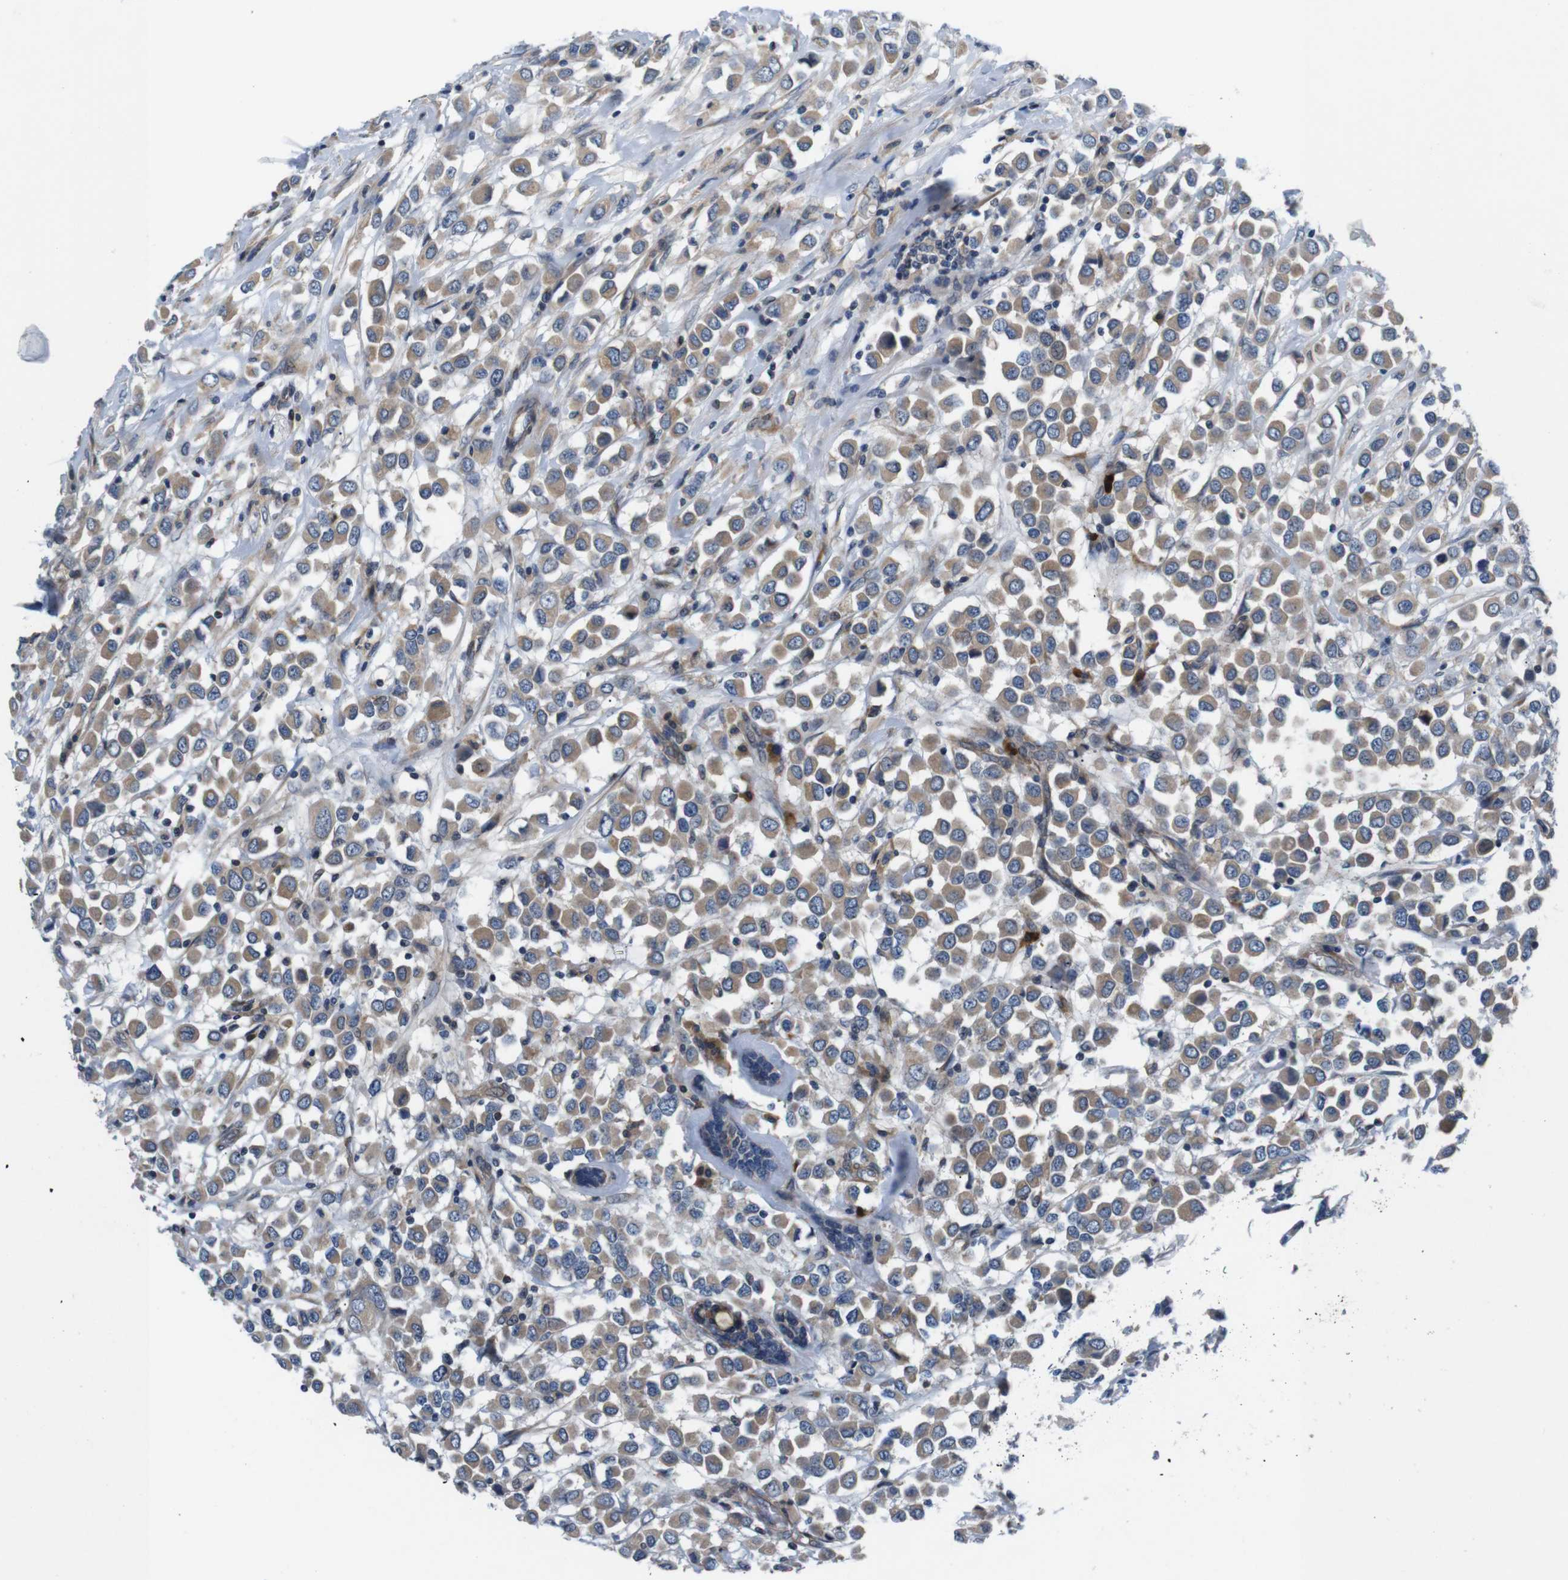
{"staining": {"intensity": "moderate", "quantity": ">75%", "location": "cytoplasmic/membranous"}, "tissue": "breast cancer", "cell_type": "Tumor cells", "image_type": "cancer", "snomed": [{"axis": "morphology", "description": "Duct carcinoma"}, {"axis": "topography", "description": "Breast"}], "caption": "Breast cancer stained with DAB immunohistochemistry shows medium levels of moderate cytoplasmic/membranous expression in approximately >75% of tumor cells.", "gene": "JAK1", "patient": {"sex": "female", "age": 61}}